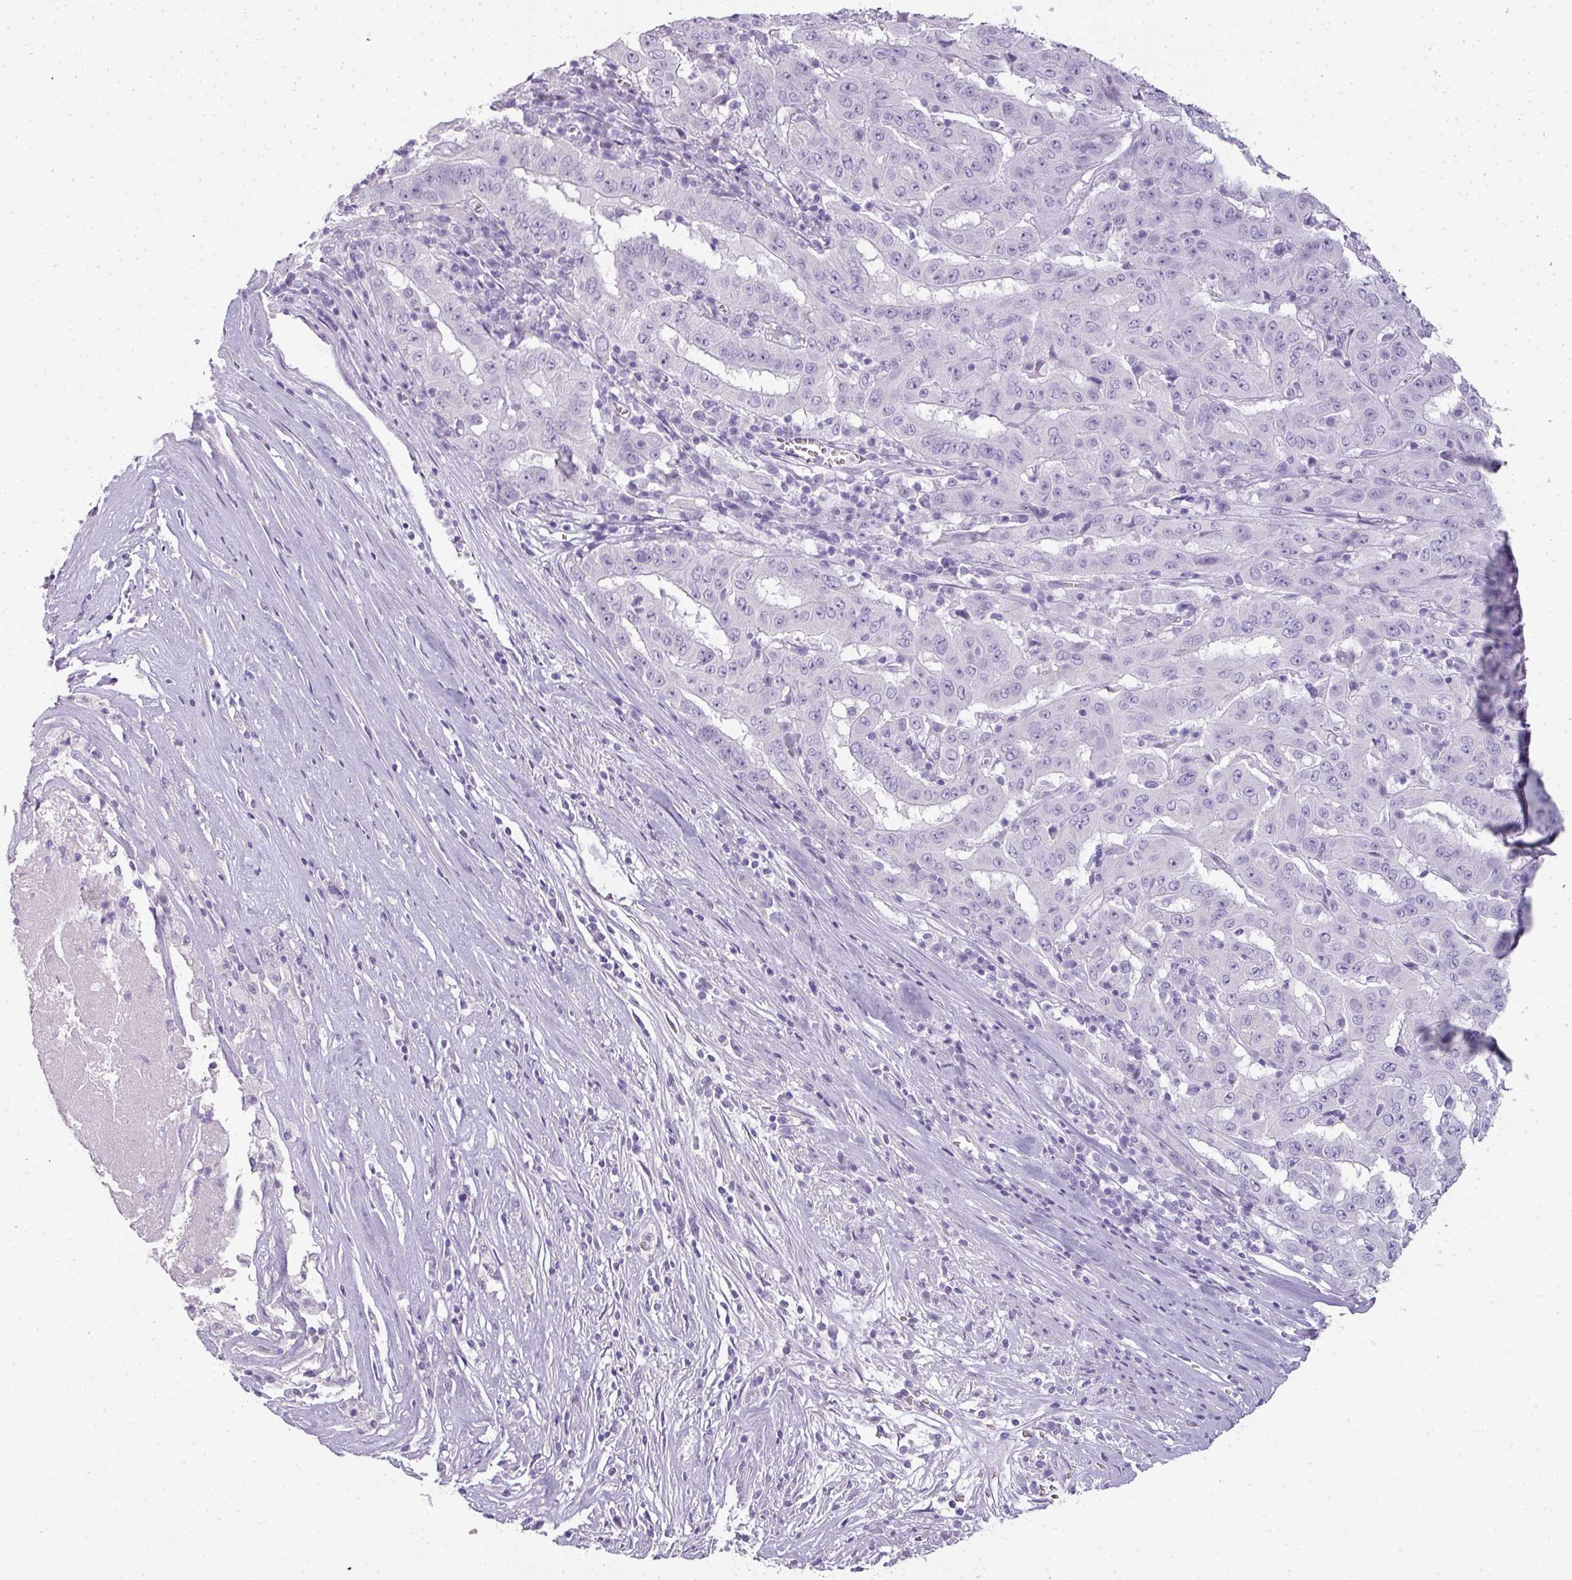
{"staining": {"intensity": "negative", "quantity": "none", "location": "none"}, "tissue": "pancreatic cancer", "cell_type": "Tumor cells", "image_type": "cancer", "snomed": [{"axis": "morphology", "description": "Adenocarcinoma, NOS"}, {"axis": "topography", "description": "Pancreas"}], "caption": "Immunohistochemistry (IHC) histopathology image of adenocarcinoma (pancreatic) stained for a protein (brown), which demonstrates no staining in tumor cells. Brightfield microscopy of IHC stained with DAB (3,3'-diaminobenzidine) (brown) and hematoxylin (blue), captured at high magnification.", "gene": "RBMY1F", "patient": {"sex": "male", "age": 63}}